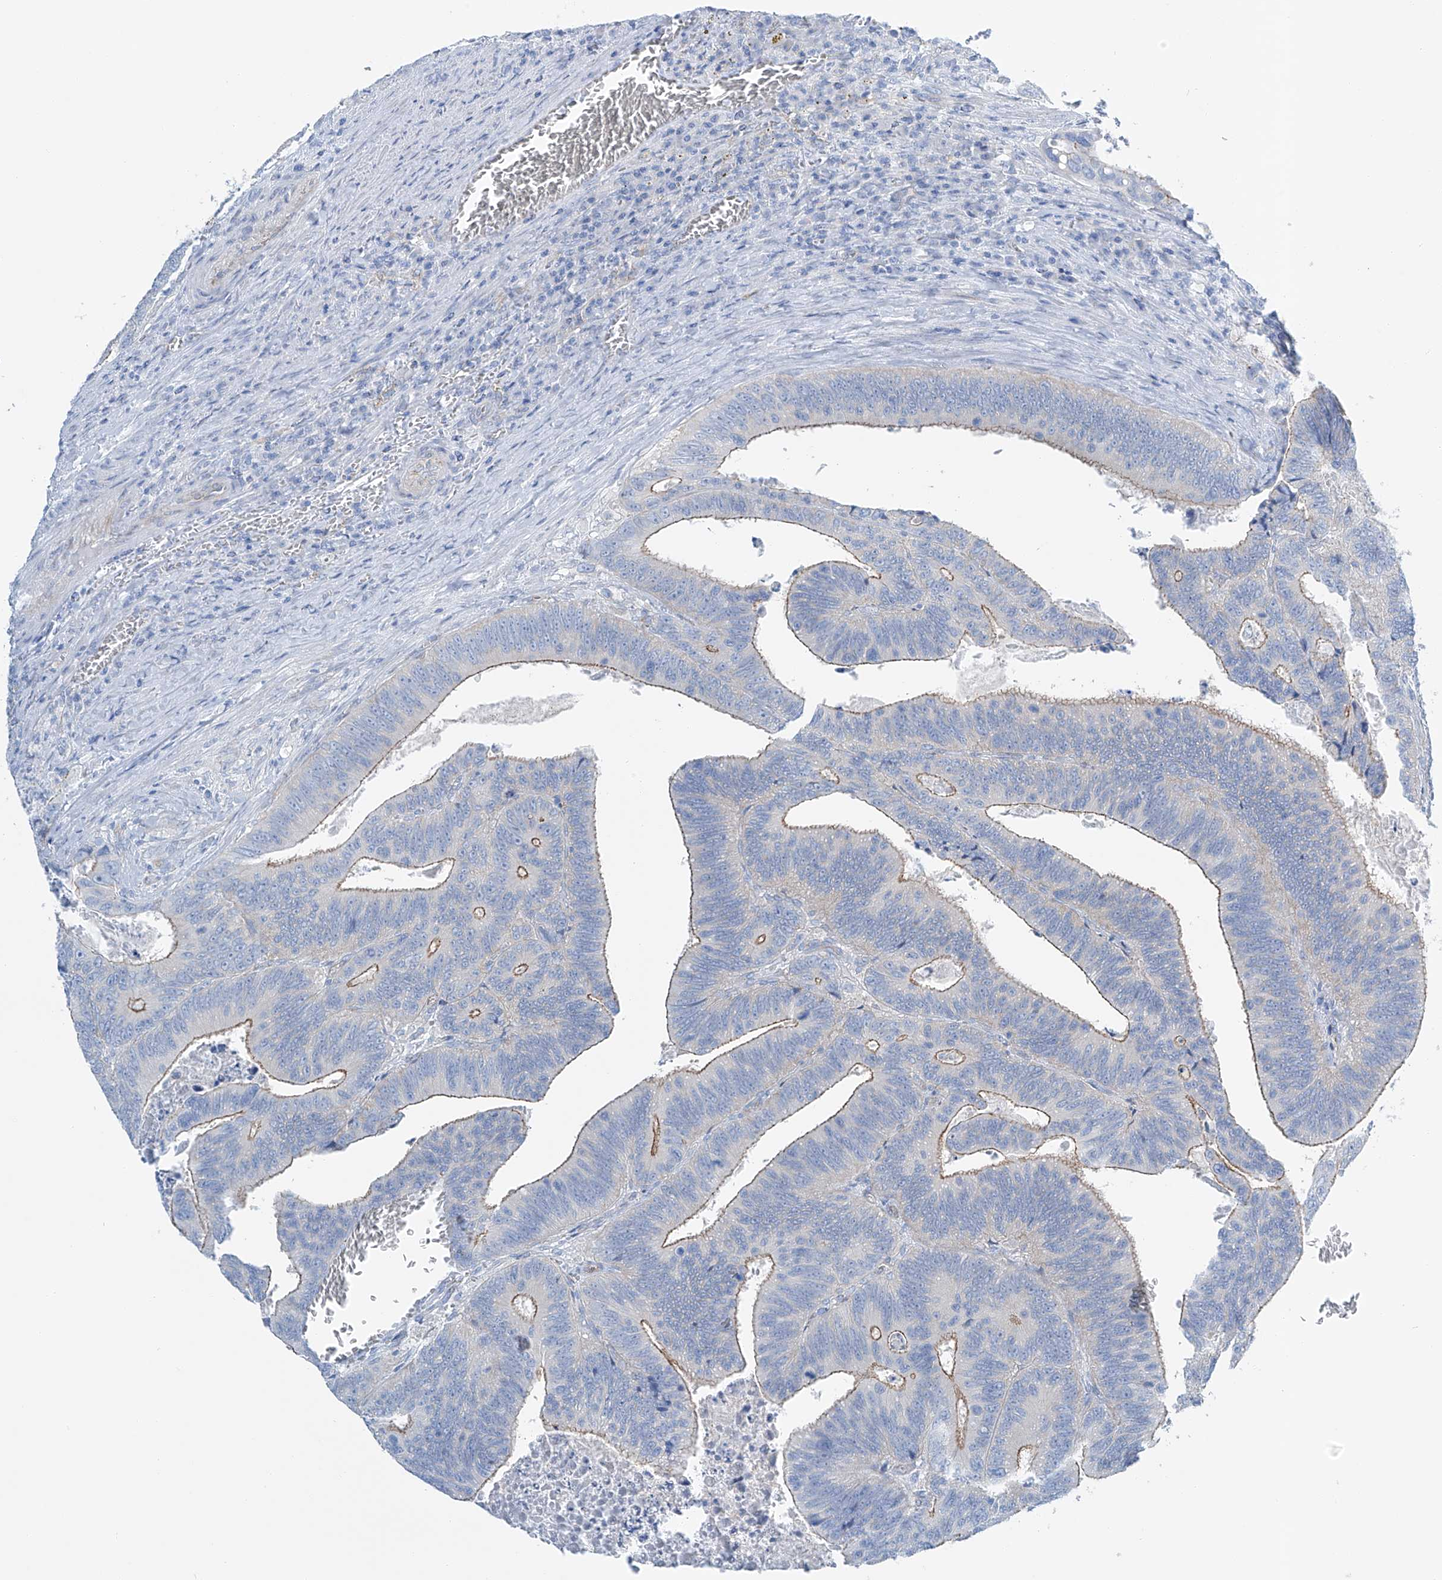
{"staining": {"intensity": "moderate", "quantity": "25%-75%", "location": "cytoplasmic/membranous"}, "tissue": "colorectal cancer", "cell_type": "Tumor cells", "image_type": "cancer", "snomed": [{"axis": "morphology", "description": "Inflammation, NOS"}, {"axis": "morphology", "description": "Adenocarcinoma, NOS"}, {"axis": "topography", "description": "Colon"}], "caption": "Human colorectal cancer stained for a protein (brown) reveals moderate cytoplasmic/membranous positive staining in approximately 25%-75% of tumor cells.", "gene": "MAGI1", "patient": {"sex": "male", "age": 72}}